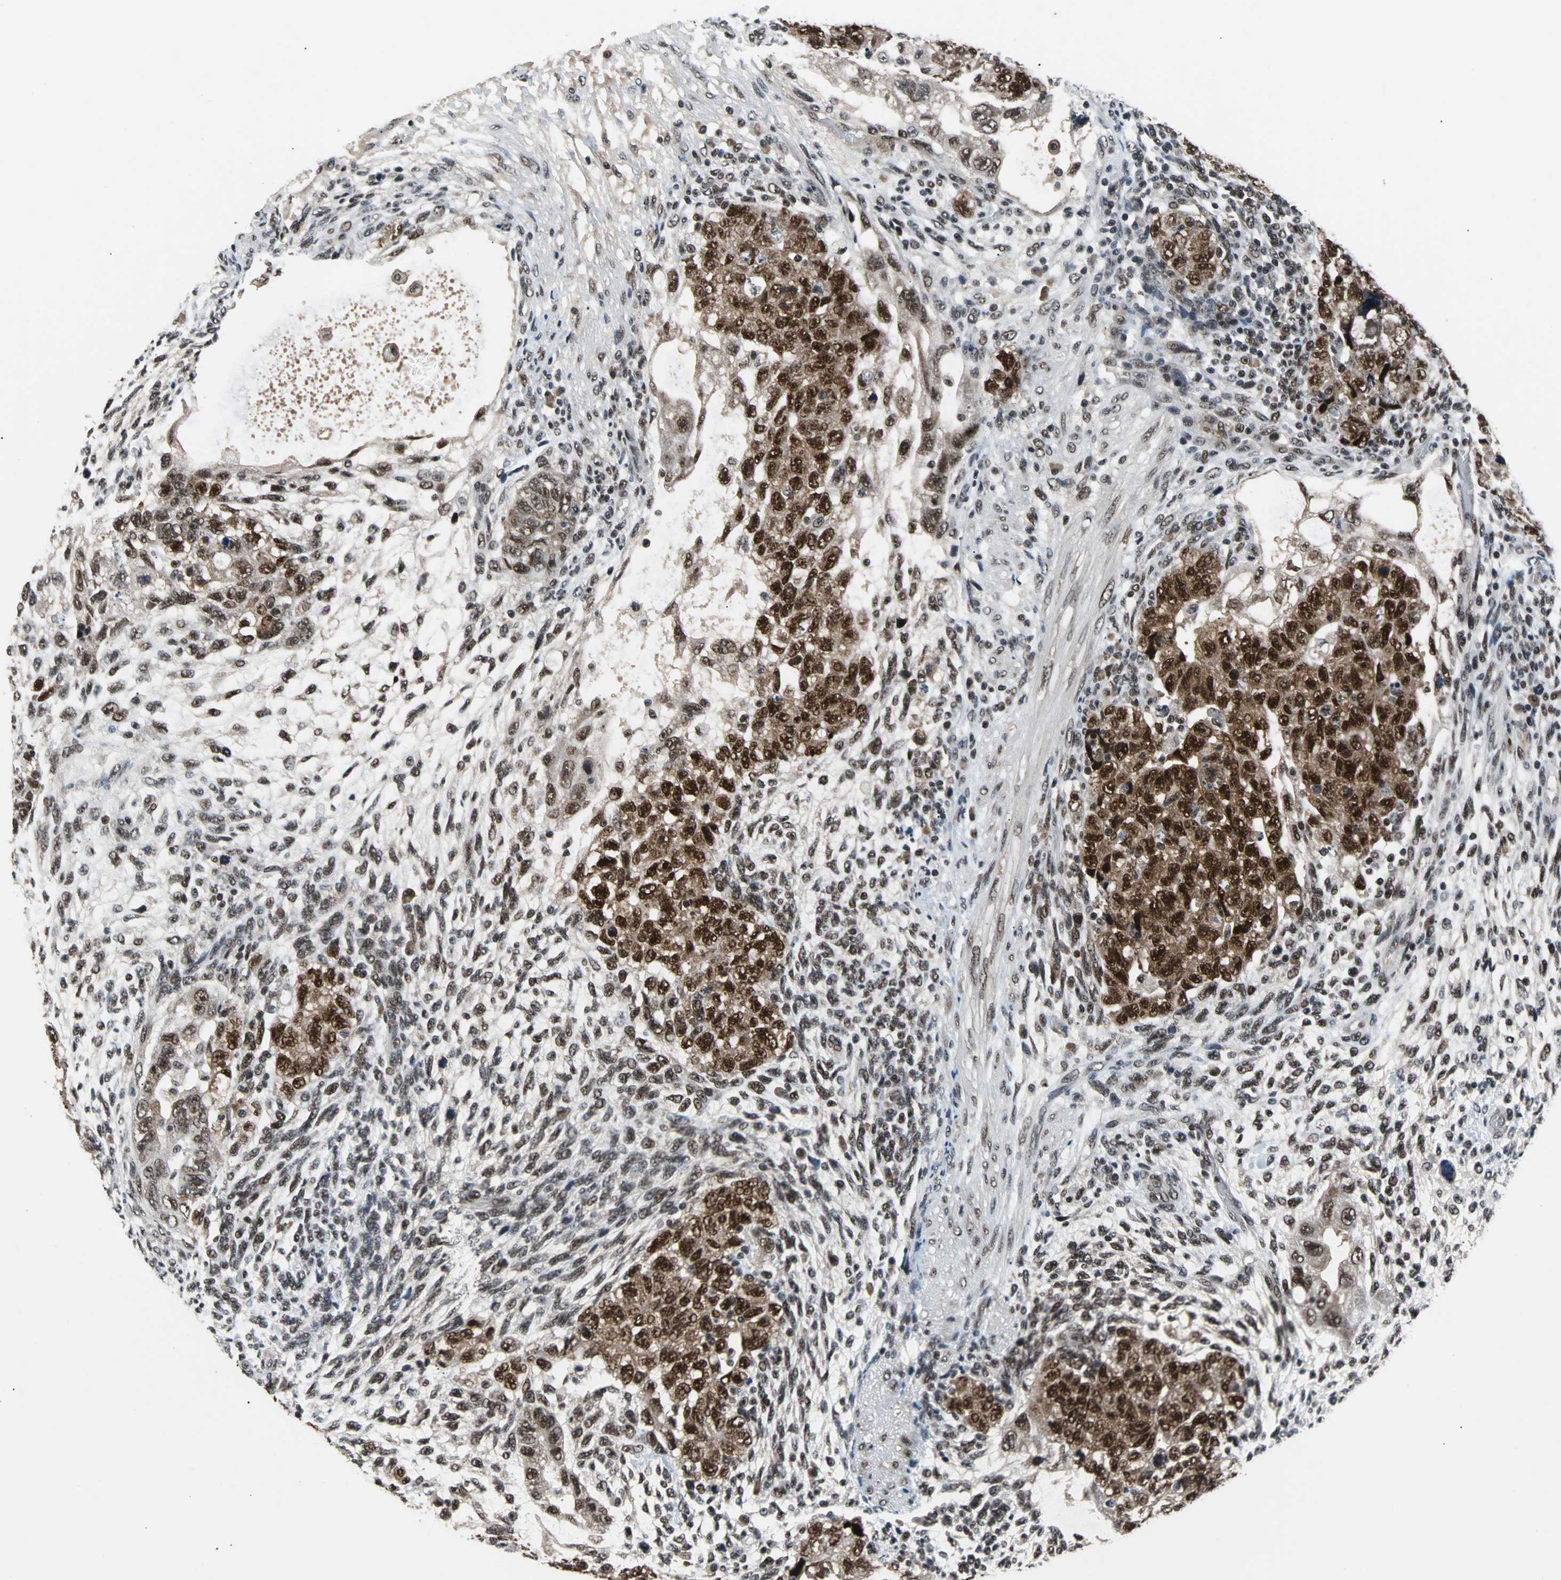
{"staining": {"intensity": "strong", "quantity": ">75%", "location": "nuclear"}, "tissue": "testis cancer", "cell_type": "Tumor cells", "image_type": "cancer", "snomed": [{"axis": "morphology", "description": "Normal tissue, NOS"}, {"axis": "morphology", "description": "Carcinoma, Embryonal, NOS"}, {"axis": "topography", "description": "Testis"}], "caption": "Testis cancer (embryonal carcinoma) was stained to show a protein in brown. There is high levels of strong nuclear expression in approximately >75% of tumor cells.", "gene": "USP28", "patient": {"sex": "male", "age": 36}}